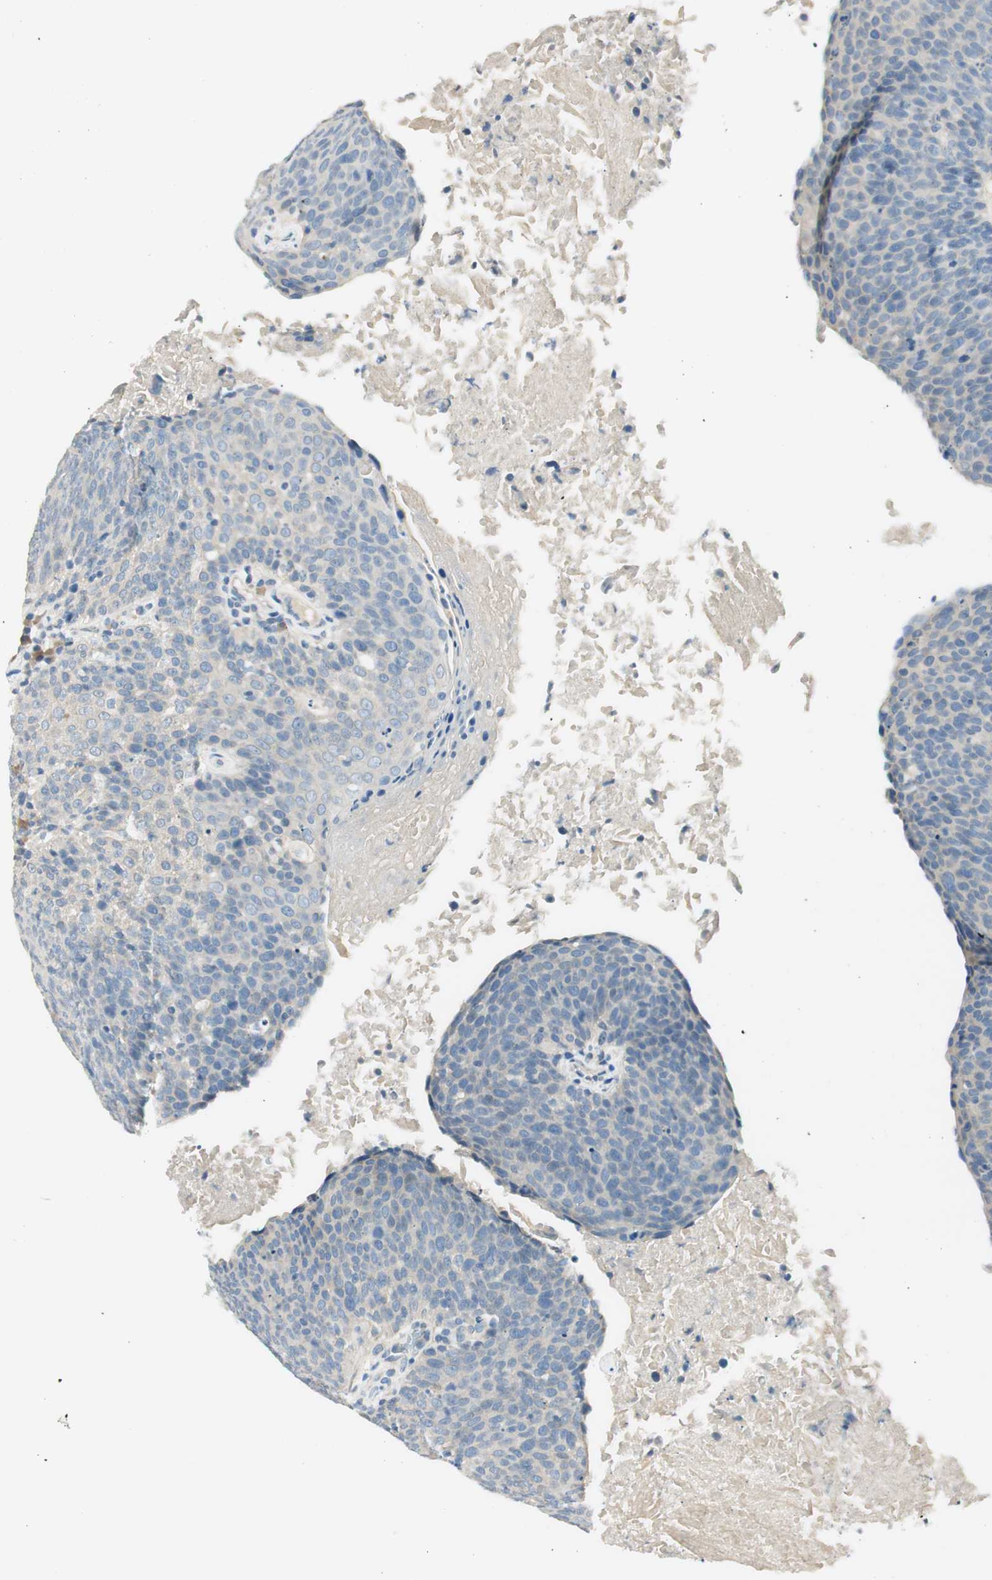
{"staining": {"intensity": "negative", "quantity": "none", "location": "none"}, "tissue": "head and neck cancer", "cell_type": "Tumor cells", "image_type": "cancer", "snomed": [{"axis": "morphology", "description": "Squamous cell carcinoma, NOS"}, {"axis": "morphology", "description": "Squamous cell carcinoma, metastatic, NOS"}, {"axis": "topography", "description": "Lymph node"}, {"axis": "topography", "description": "Head-Neck"}], "caption": "DAB immunohistochemical staining of head and neck cancer demonstrates no significant staining in tumor cells.", "gene": "TACR3", "patient": {"sex": "male", "age": 62}}